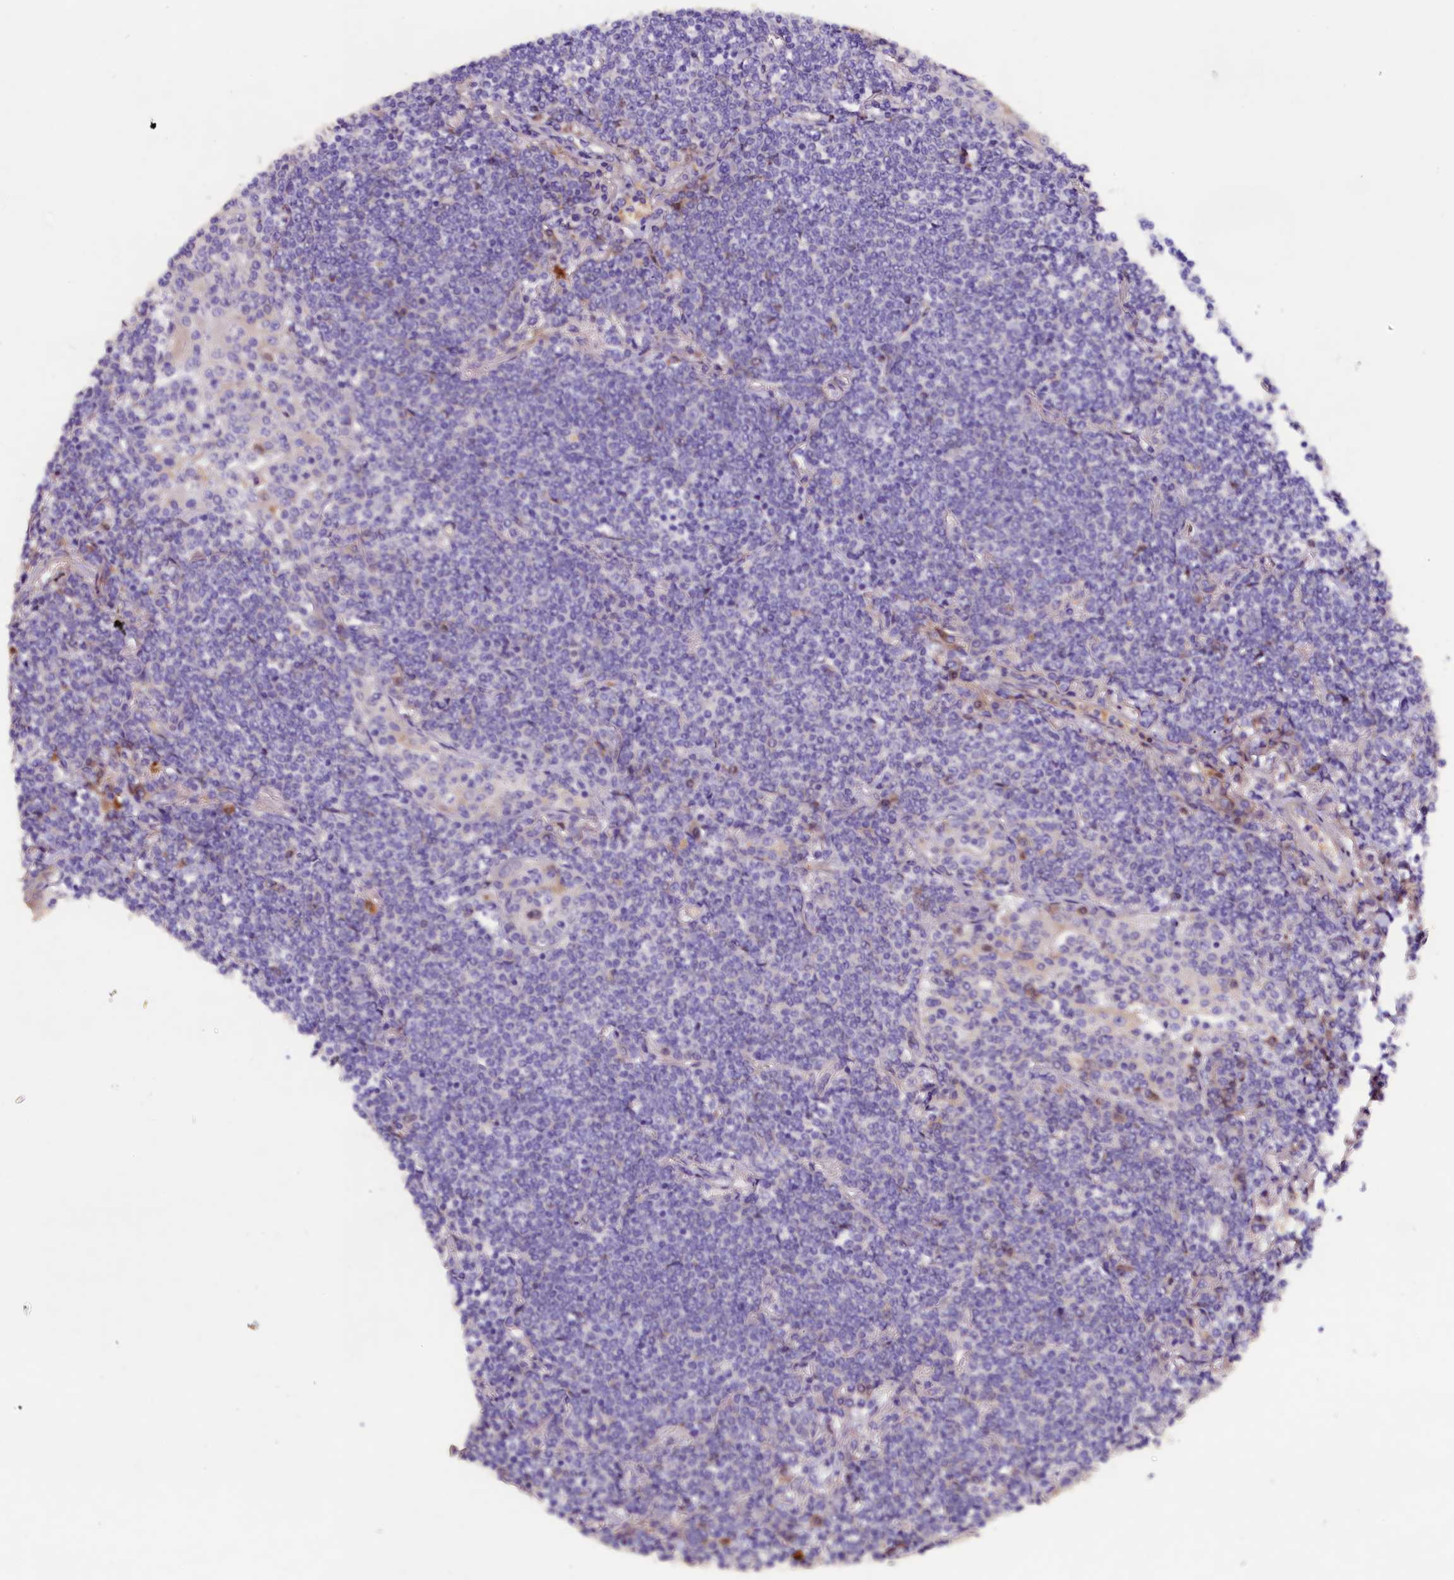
{"staining": {"intensity": "negative", "quantity": "none", "location": "none"}, "tissue": "lymphoma", "cell_type": "Tumor cells", "image_type": "cancer", "snomed": [{"axis": "morphology", "description": "Malignant lymphoma, non-Hodgkin's type, Low grade"}, {"axis": "topography", "description": "Lung"}], "caption": "Tumor cells are negative for brown protein staining in lymphoma.", "gene": "SOD3", "patient": {"sex": "female", "age": 71}}